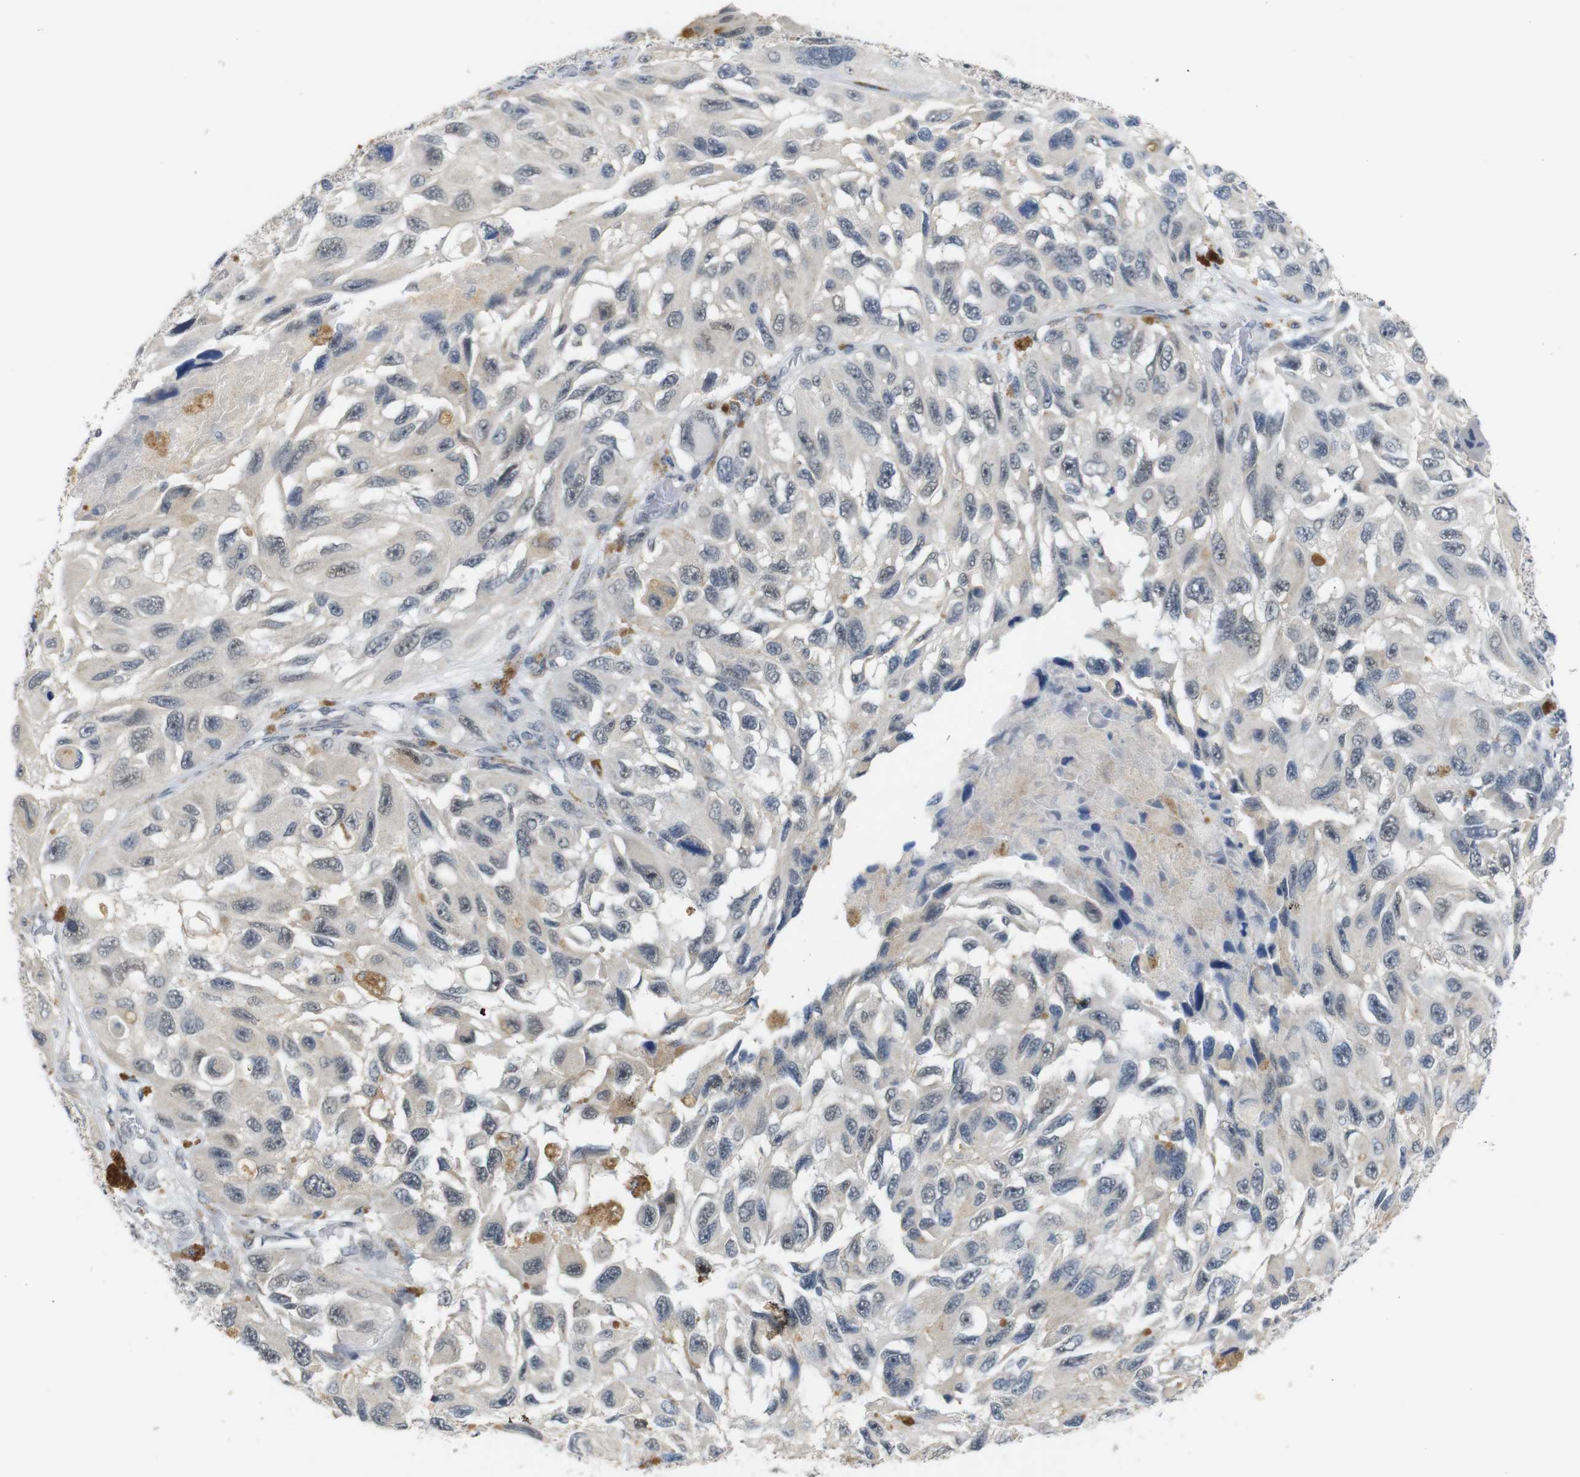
{"staining": {"intensity": "negative", "quantity": "none", "location": "none"}, "tissue": "melanoma", "cell_type": "Tumor cells", "image_type": "cancer", "snomed": [{"axis": "morphology", "description": "Malignant melanoma, NOS"}, {"axis": "topography", "description": "Skin"}], "caption": "Malignant melanoma was stained to show a protein in brown. There is no significant staining in tumor cells.", "gene": "GPR158", "patient": {"sex": "female", "age": 73}}